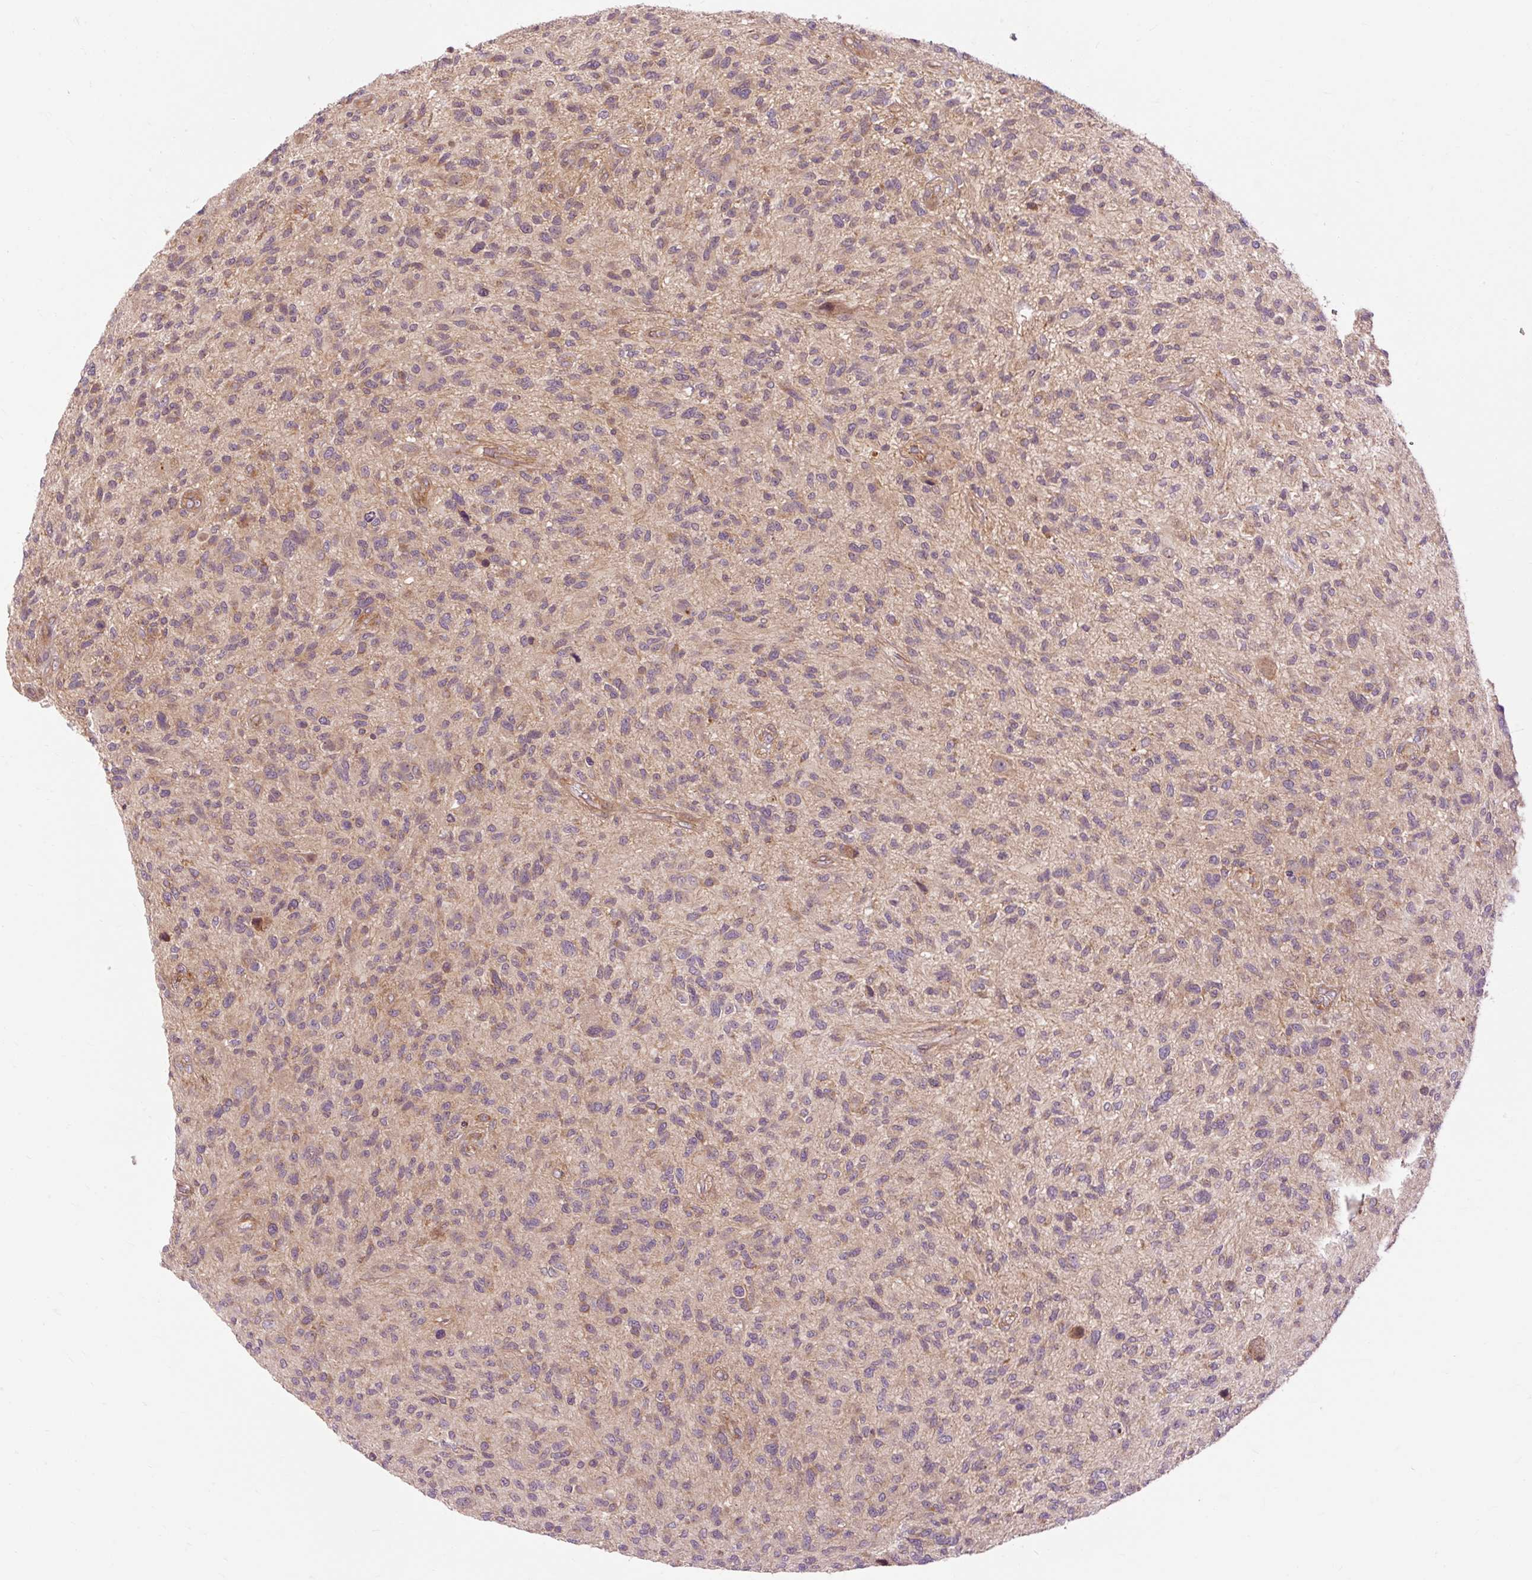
{"staining": {"intensity": "weak", "quantity": "25%-75%", "location": "cytoplasmic/membranous"}, "tissue": "glioma", "cell_type": "Tumor cells", "image_type": "cancer", "snomed": [{"axis": "morphology", "description": "Glioma, malignant, High grade"}, {"axis": "topography", "description": "Brain"}], "caption": "This is a micrograph of IHC staining of glioma, which shows weak positivity in the cytoplasmic/membranous of tumor cells.", "gene": "RIPOR3", "patient": {"sex": "male", "age": 47}}